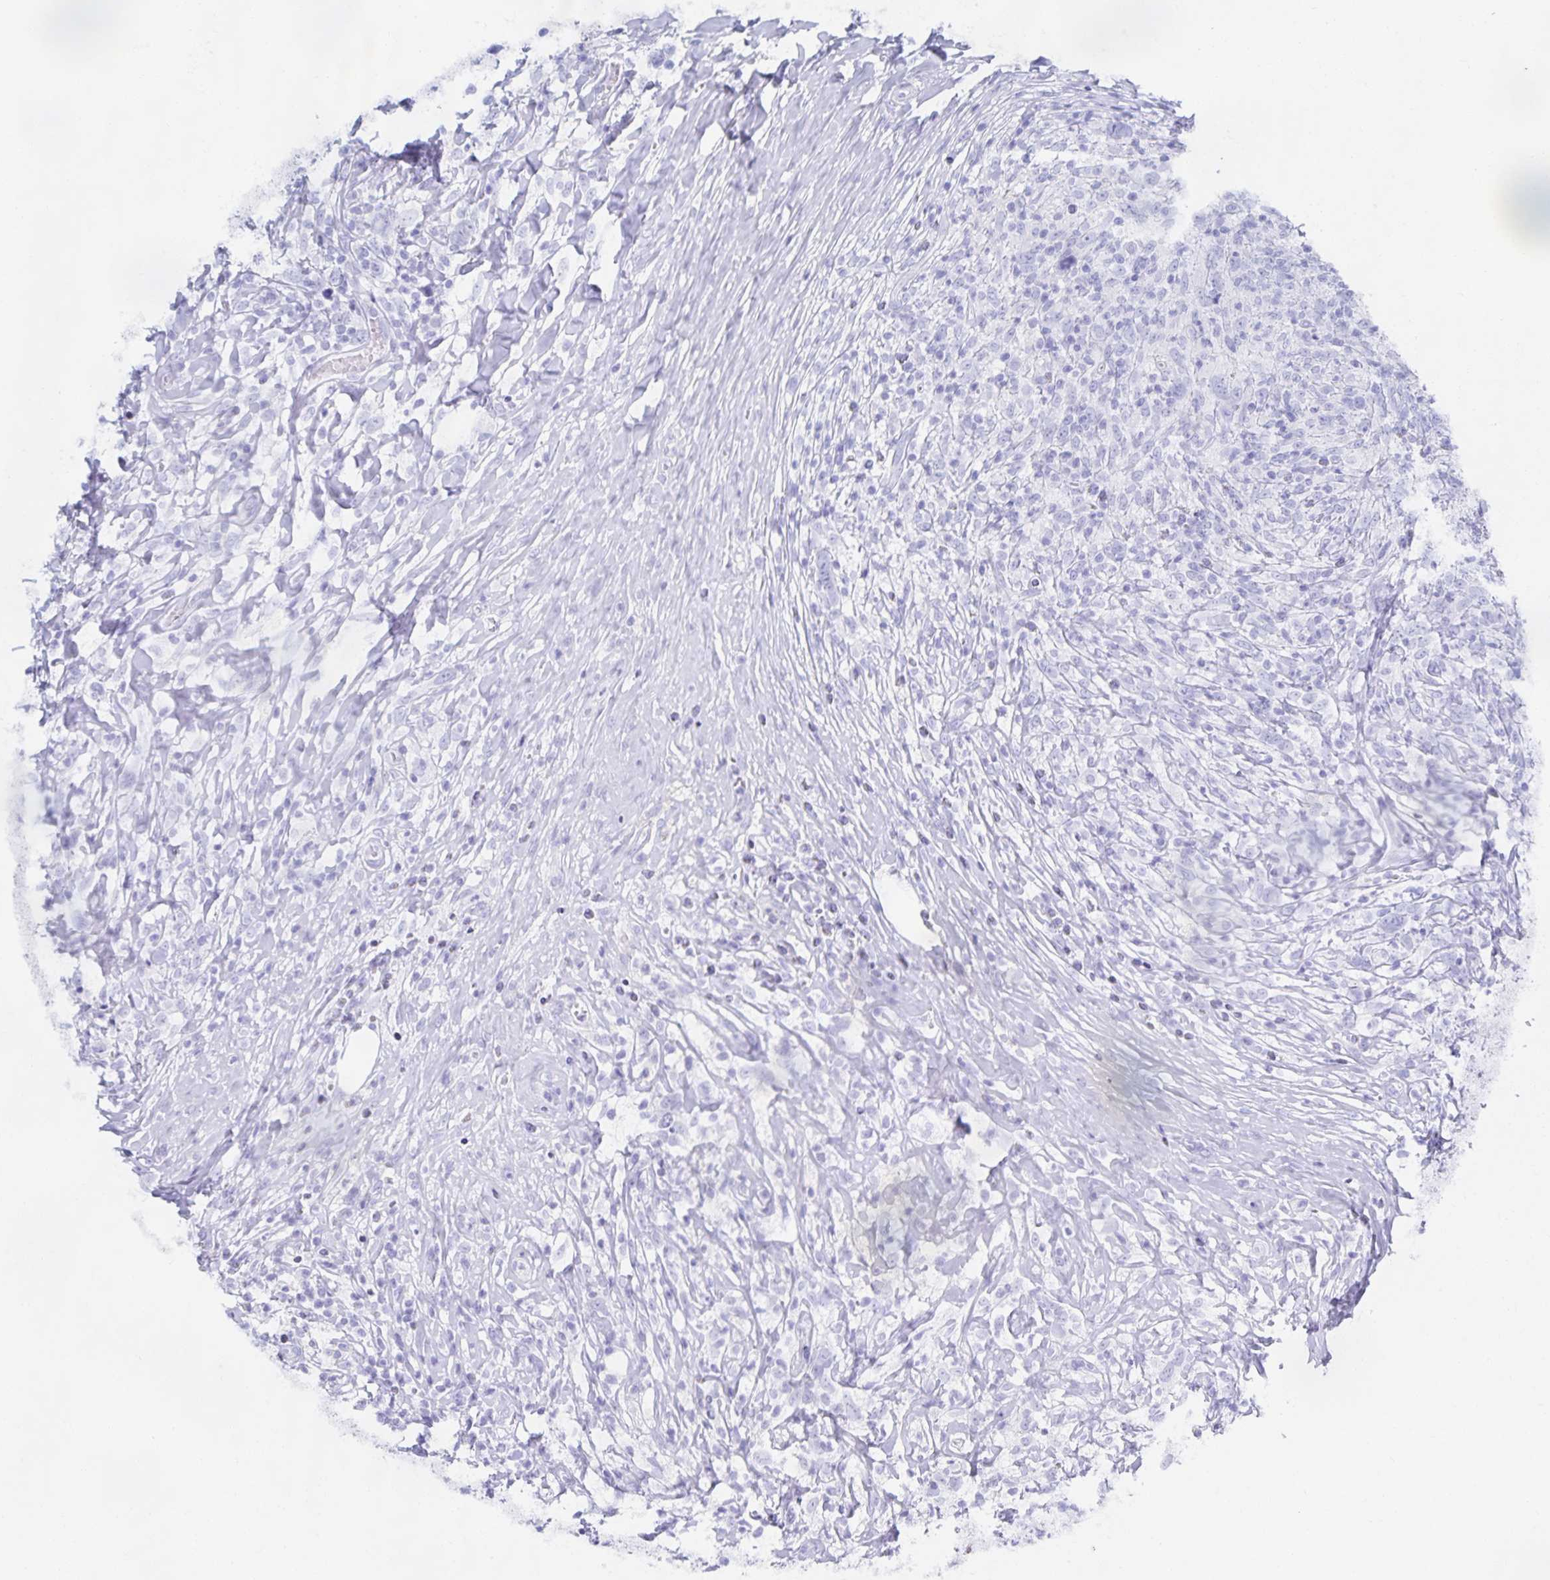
{"staining": {"intensity": "negative", "quantity": "none", "location": "none"}, "tissue": "lymphoma", "cell_type": "Tumor cells", "image_type": "cancer", "snomed": [{"axis": "morphology", "description": "Hodgkin's disease, NOS"}, {"axis": "topography", "description": "No Tissue"}], "caption": "An image of lymphoma stained for a protein shows no brown staining in tumor cells.", "gene": "SNTN", "patient": {"sex": "female", "age": 21}}